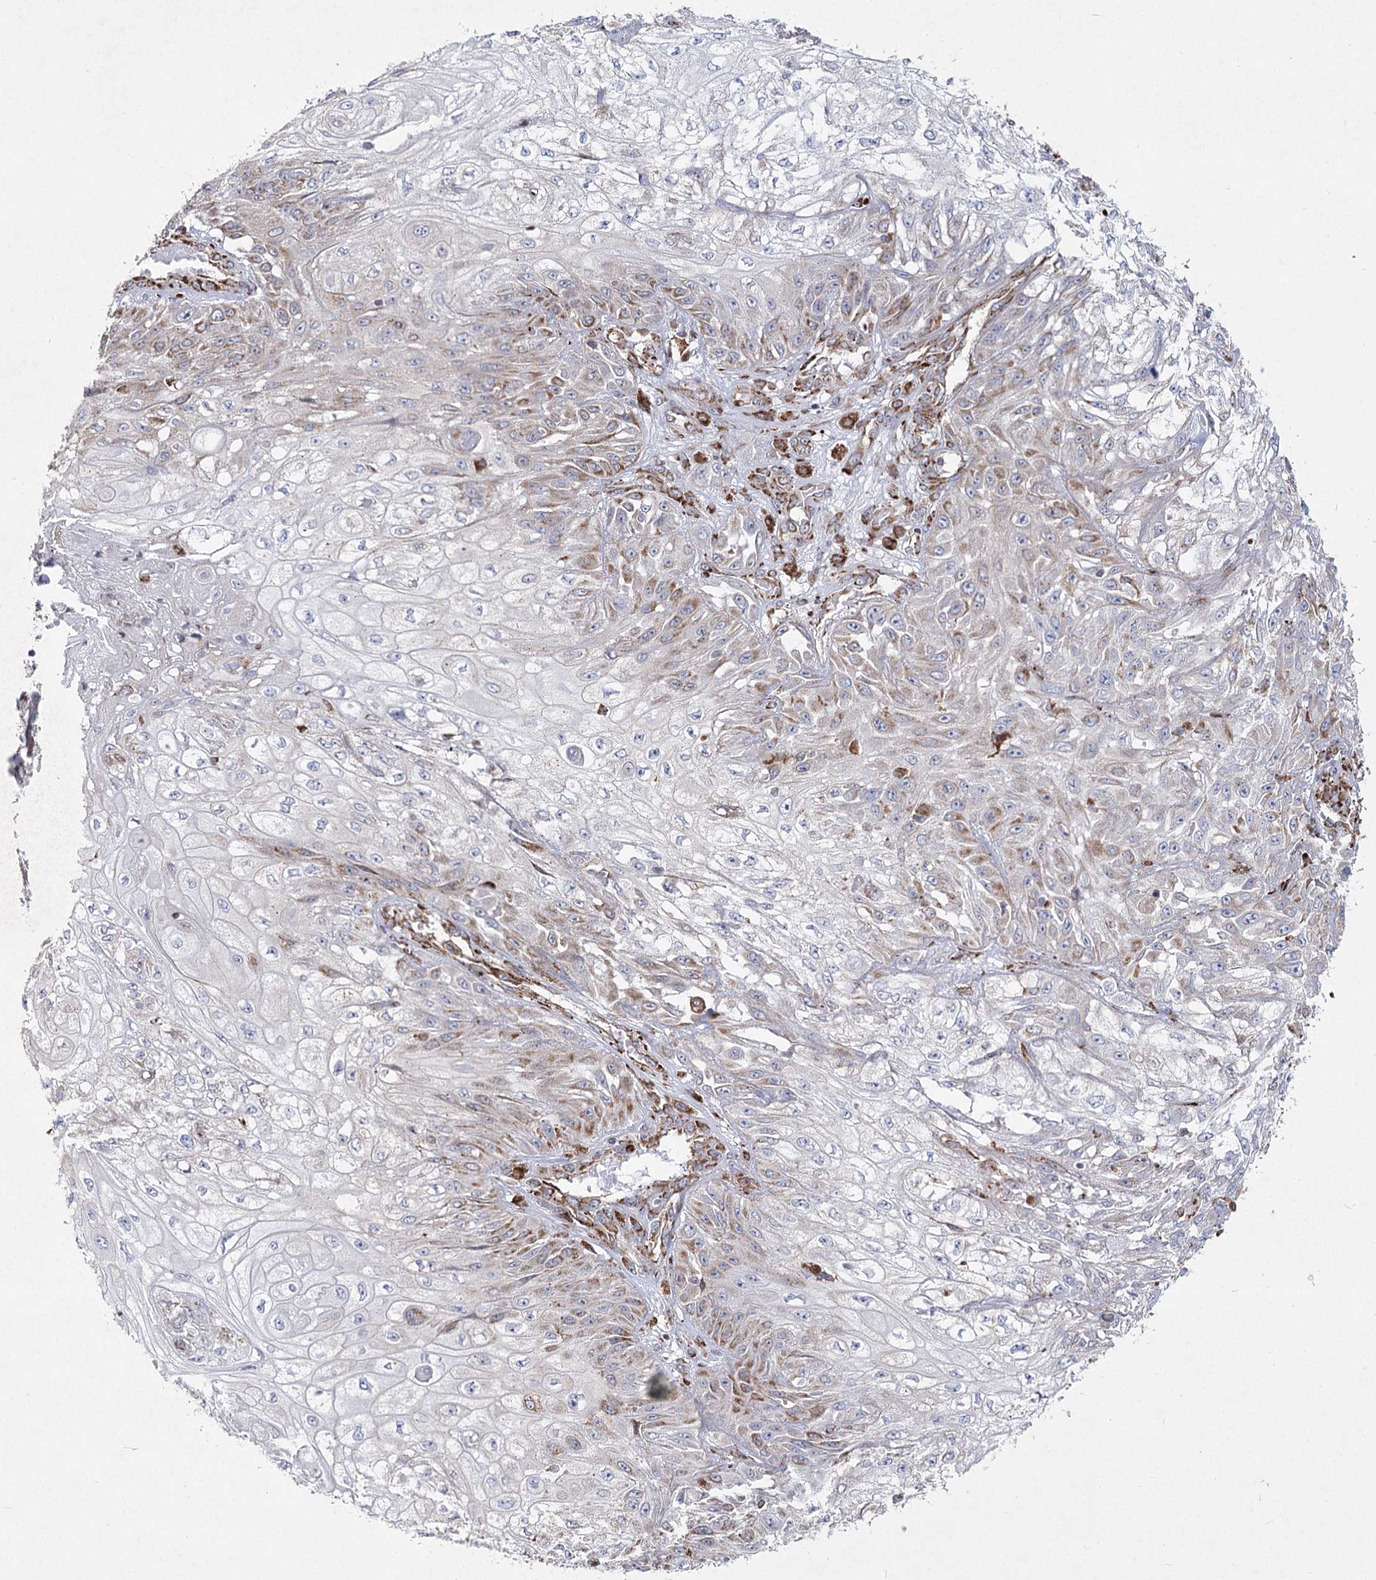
{"staining": {"intensity": "weak", "quantity": "<25%", "location": "cytoplasmic/membranous"}, "tissue": "skin cancer", "cell_type": "Tumor cells", "image_type": "cancer", "snomed": [{"axis": "morphology", "description": "Squamous cell carcinoma, NOS"}, {"axis": "morphology", "description": "Squamous cell carcinoma, metastatic, NOS"}, {"axis": "topography", "description": "Skin"}, {"axis": "topography", "description": "Lymph node"}], "caption": "Tumor cells show no significant expression in metastatic squamous cell carcinoma (skin).", "gene": "NHLRC2", "patient": {"sex": "male", "age": 75}}